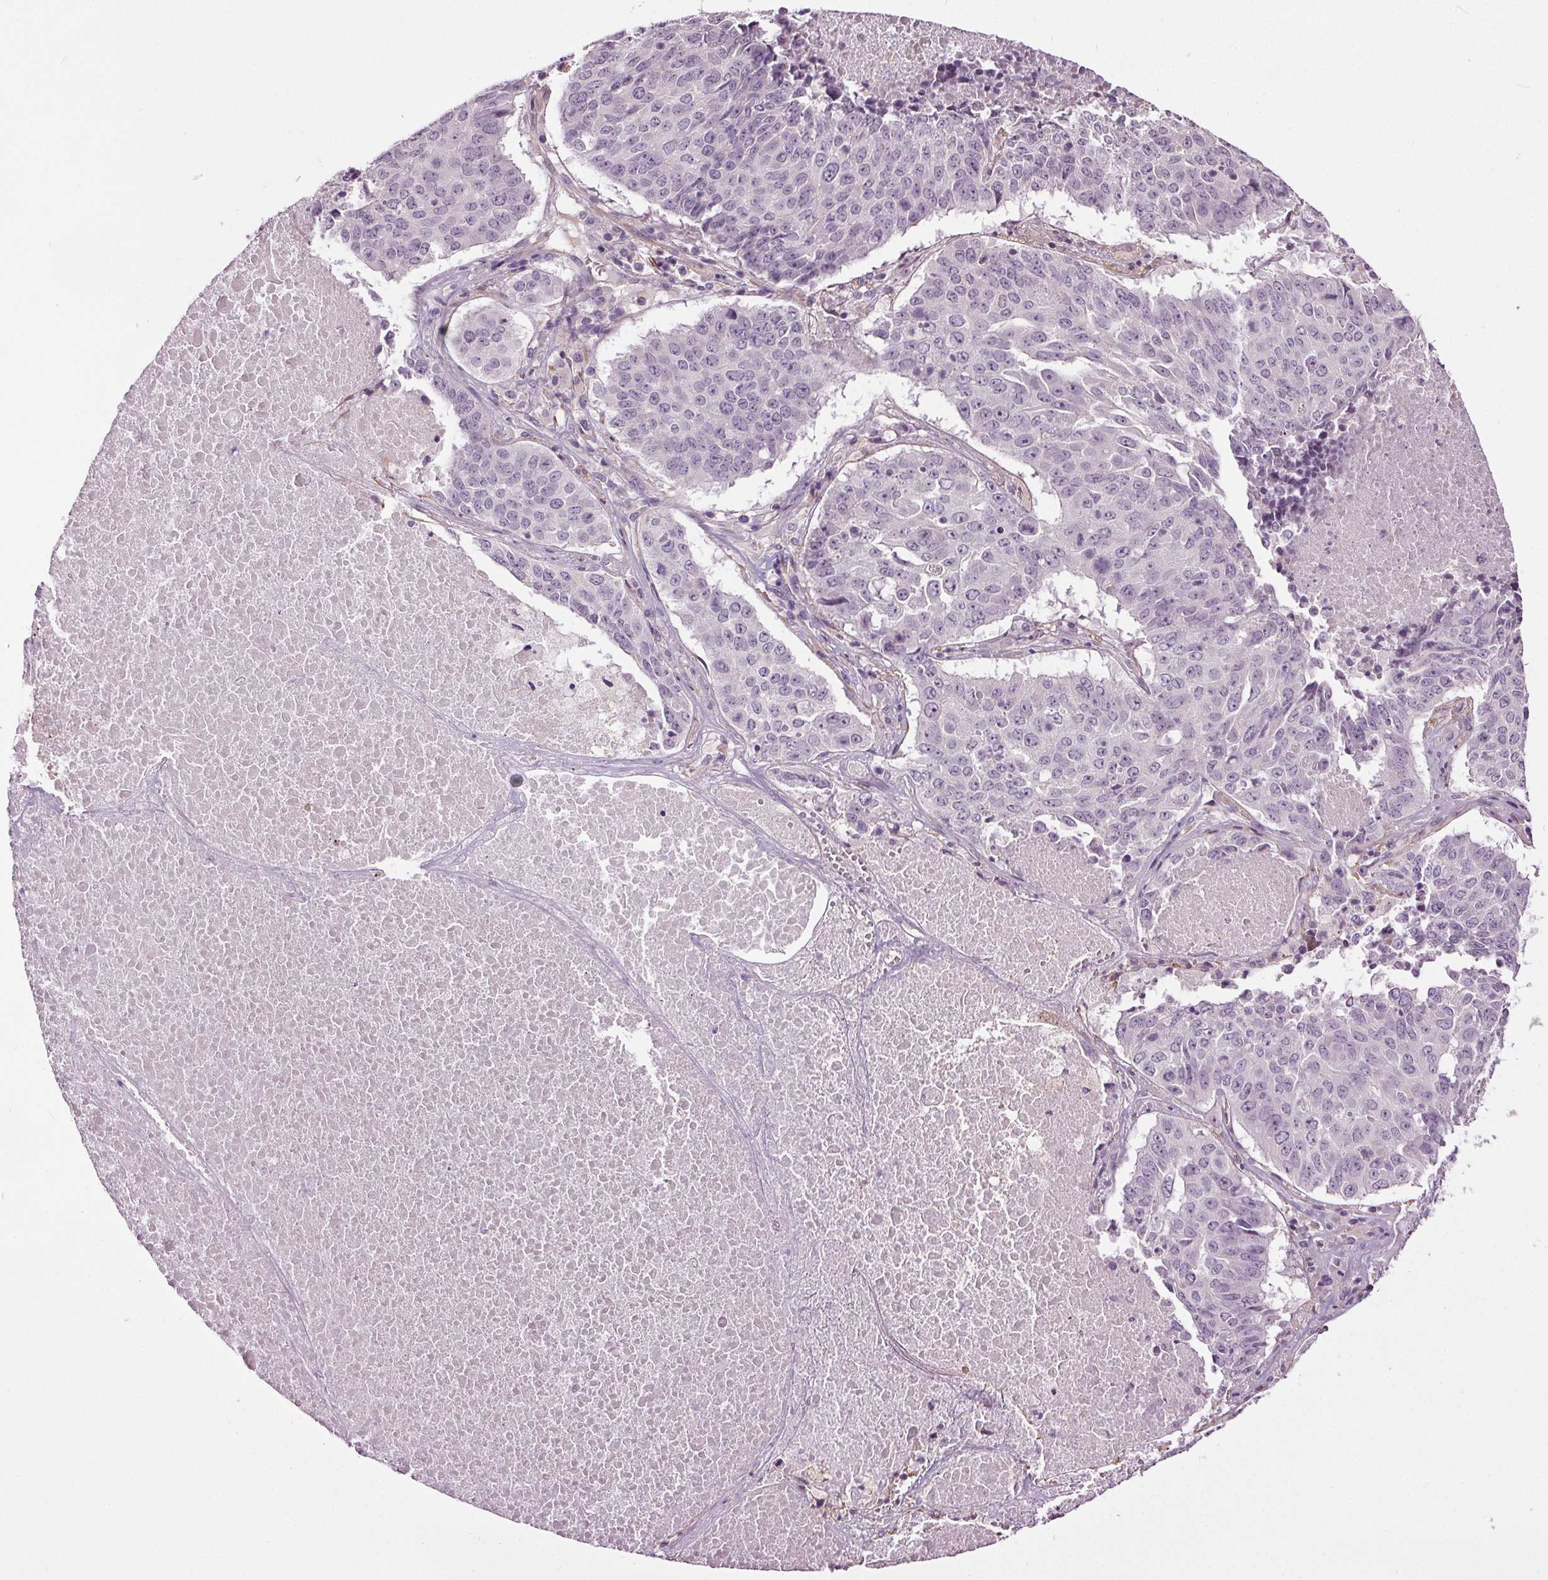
{"staining": {"intensity": "negative", "quantity": "none", "location": "none"}, "tissue": "lung cancer", "cell_type": "Tumor cells", "image_type": "cancer", "snomed": [{"axis": "morphology", "description": "Normal tissue, NOS"}, {"axis": "morphology", "description": "Squamous cell carcinoma, NOS"}, {"axis": "topography", "description": "Bronchus"}, {"axis": "topography", "description": "Lung"}], "caption": "This is an immunohistochemistry (IHC) photomicrograph of lung cancer (squamous cell carcinoma). There is no expression in tumor cells.", "gene": "RASA1", "patient": {"sex": "male", "age": 64}}